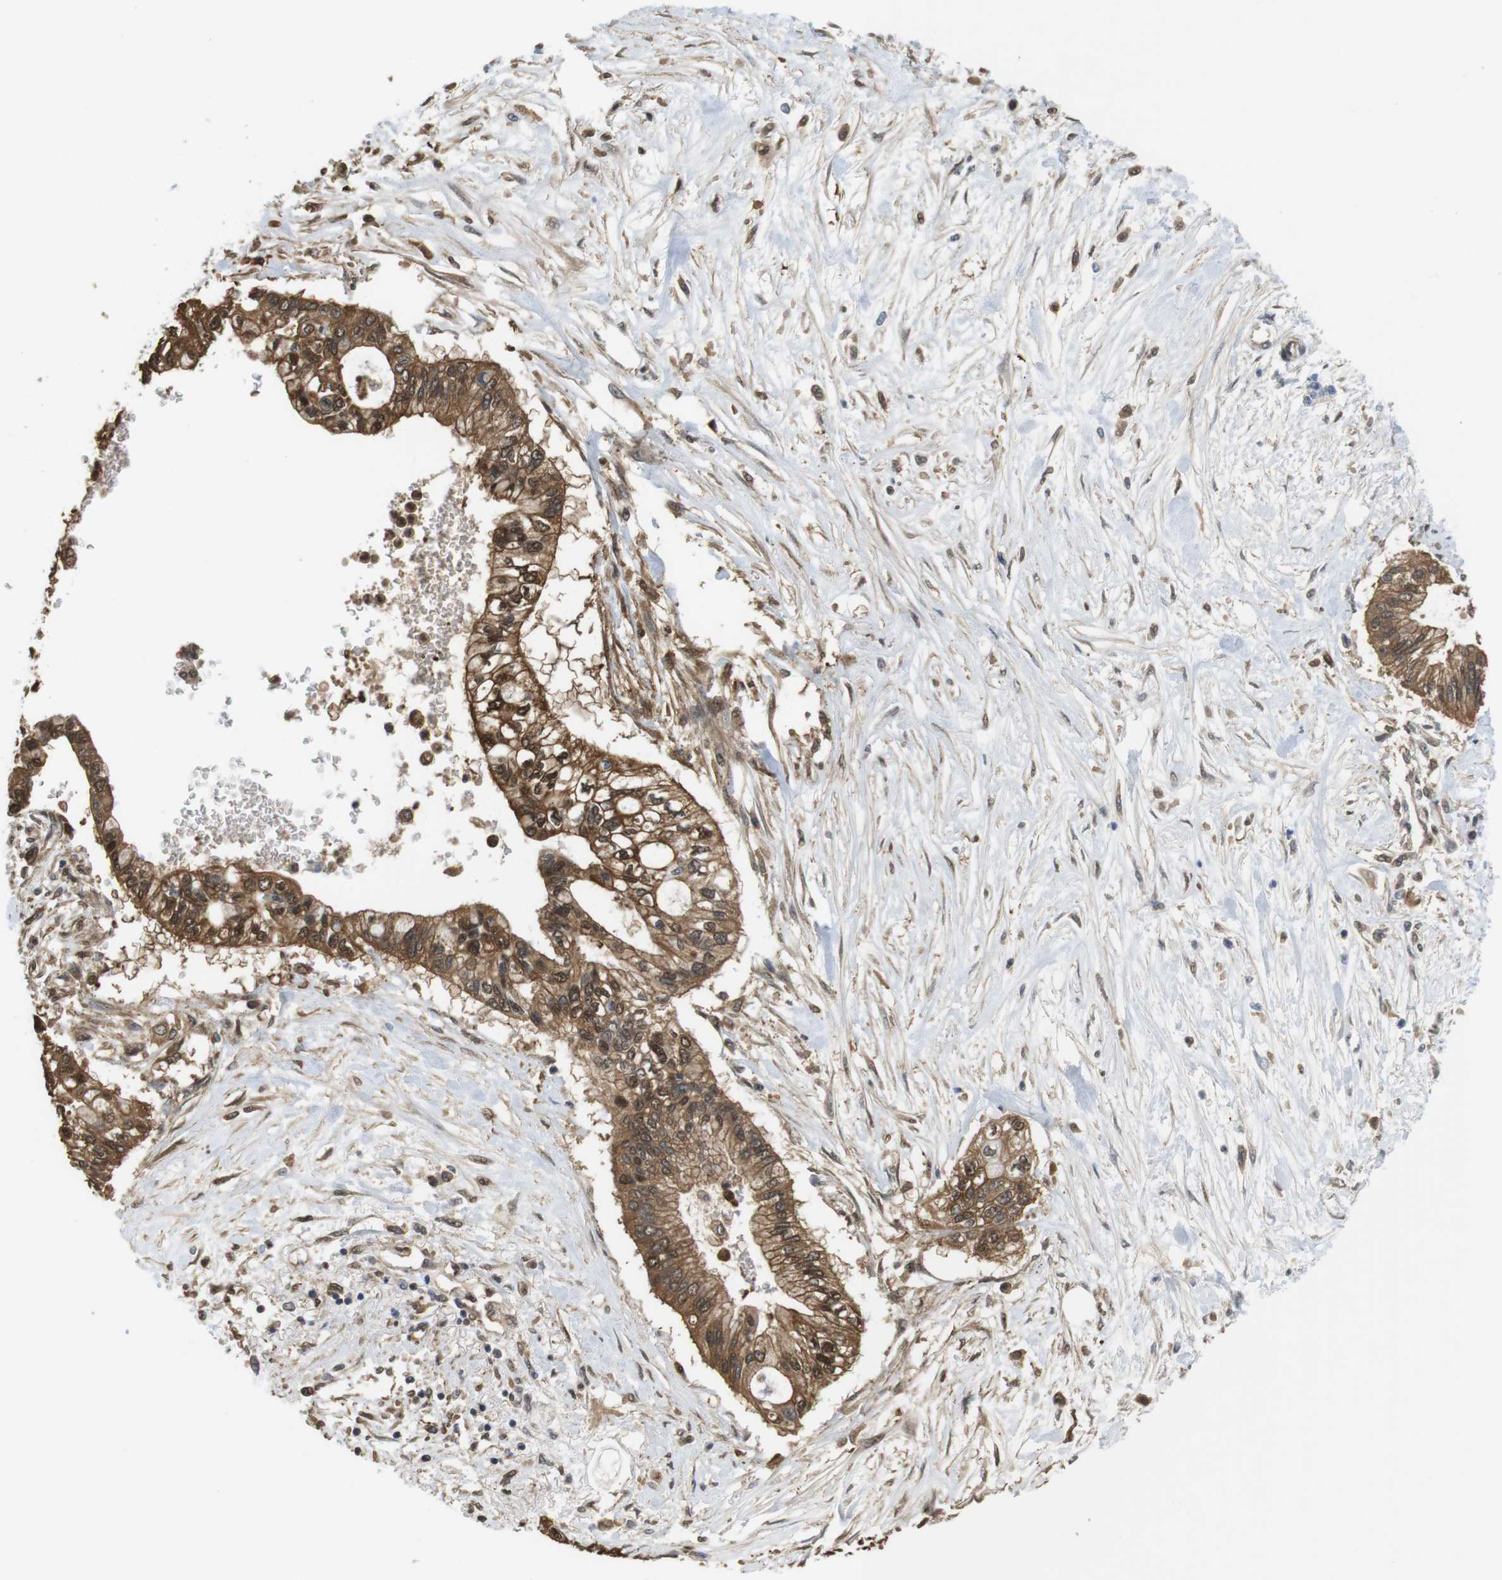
{"staining": {"intensity": "moderate", "quantity": ">75%", "location": "cytoplasmic/membranous,nuclear"}, "tissue": "pancreatic cancer", "cell_type": "Tumor cells", "image_type": "cancer", "snomed": [{"axis": "morphology", "description": "Adenocarcinoma, NOS"}, {"axis": "topography", "description": "Pancreas"}], "caption": "The micrograph displays immunohistochemical staining of pancreatic cancer. There is moderate cytoplasmic/membranous and nuclear expression is appreciated in about >75% of tumor cells.", "gene": "LDHA", "patient": {"sex": "female", "age": 77}}